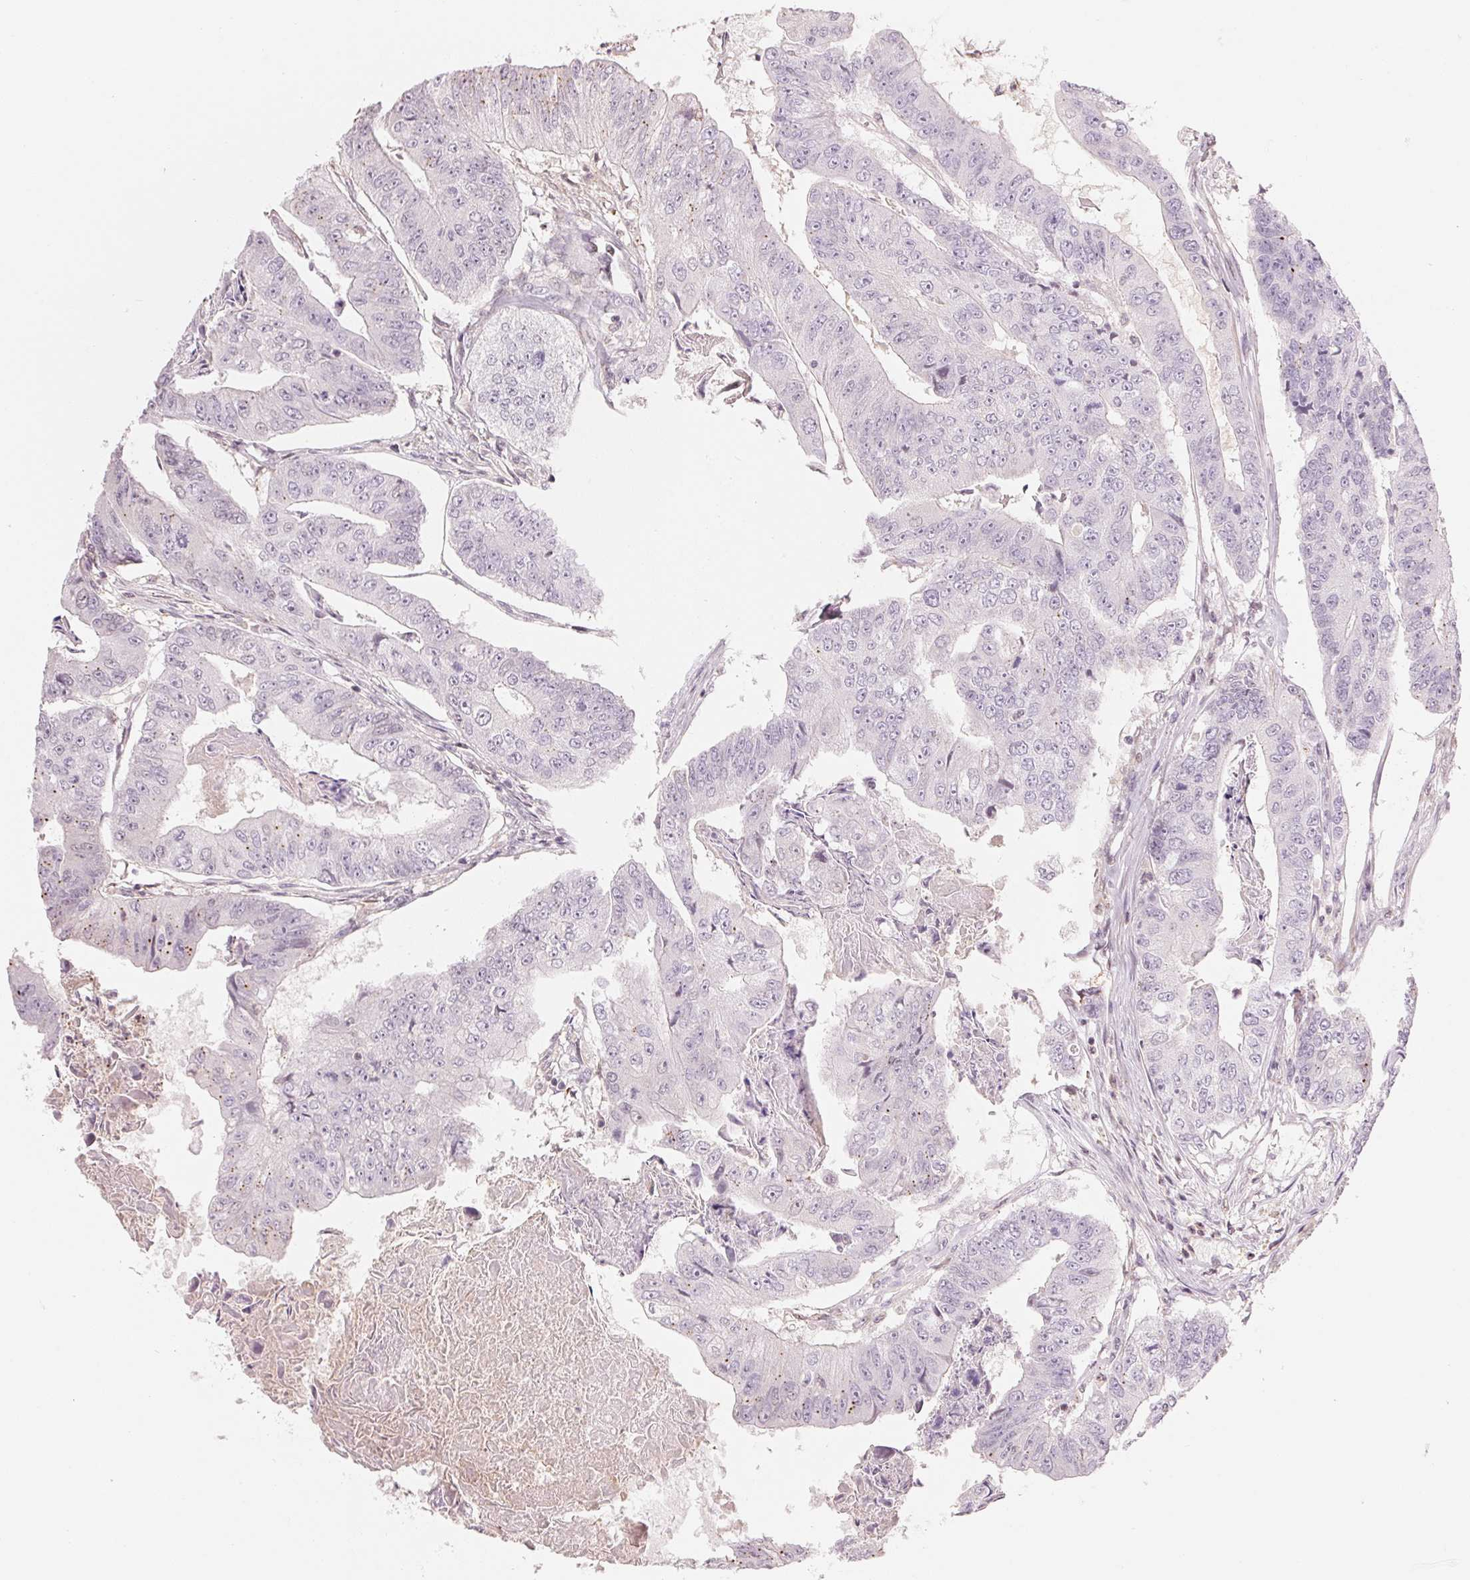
{"staining": {"intensity": "negative", "quantity": "none", "location": "none"}, "tissue": "colorectal cancer", "cell_type": "Tumor cells", "image_type": "cancer", "snomed": [{"axis": "morphology", "description": "Adenocarcinoma, NOS"}, {"axis": "topography", "description": "Colon"}], "caption": "Tumor cells show no significant staining in colorectal cancer (adenocarcinoma).", "gene": "SLC17A4", "patient": {"sex": "female", "age": 67}}